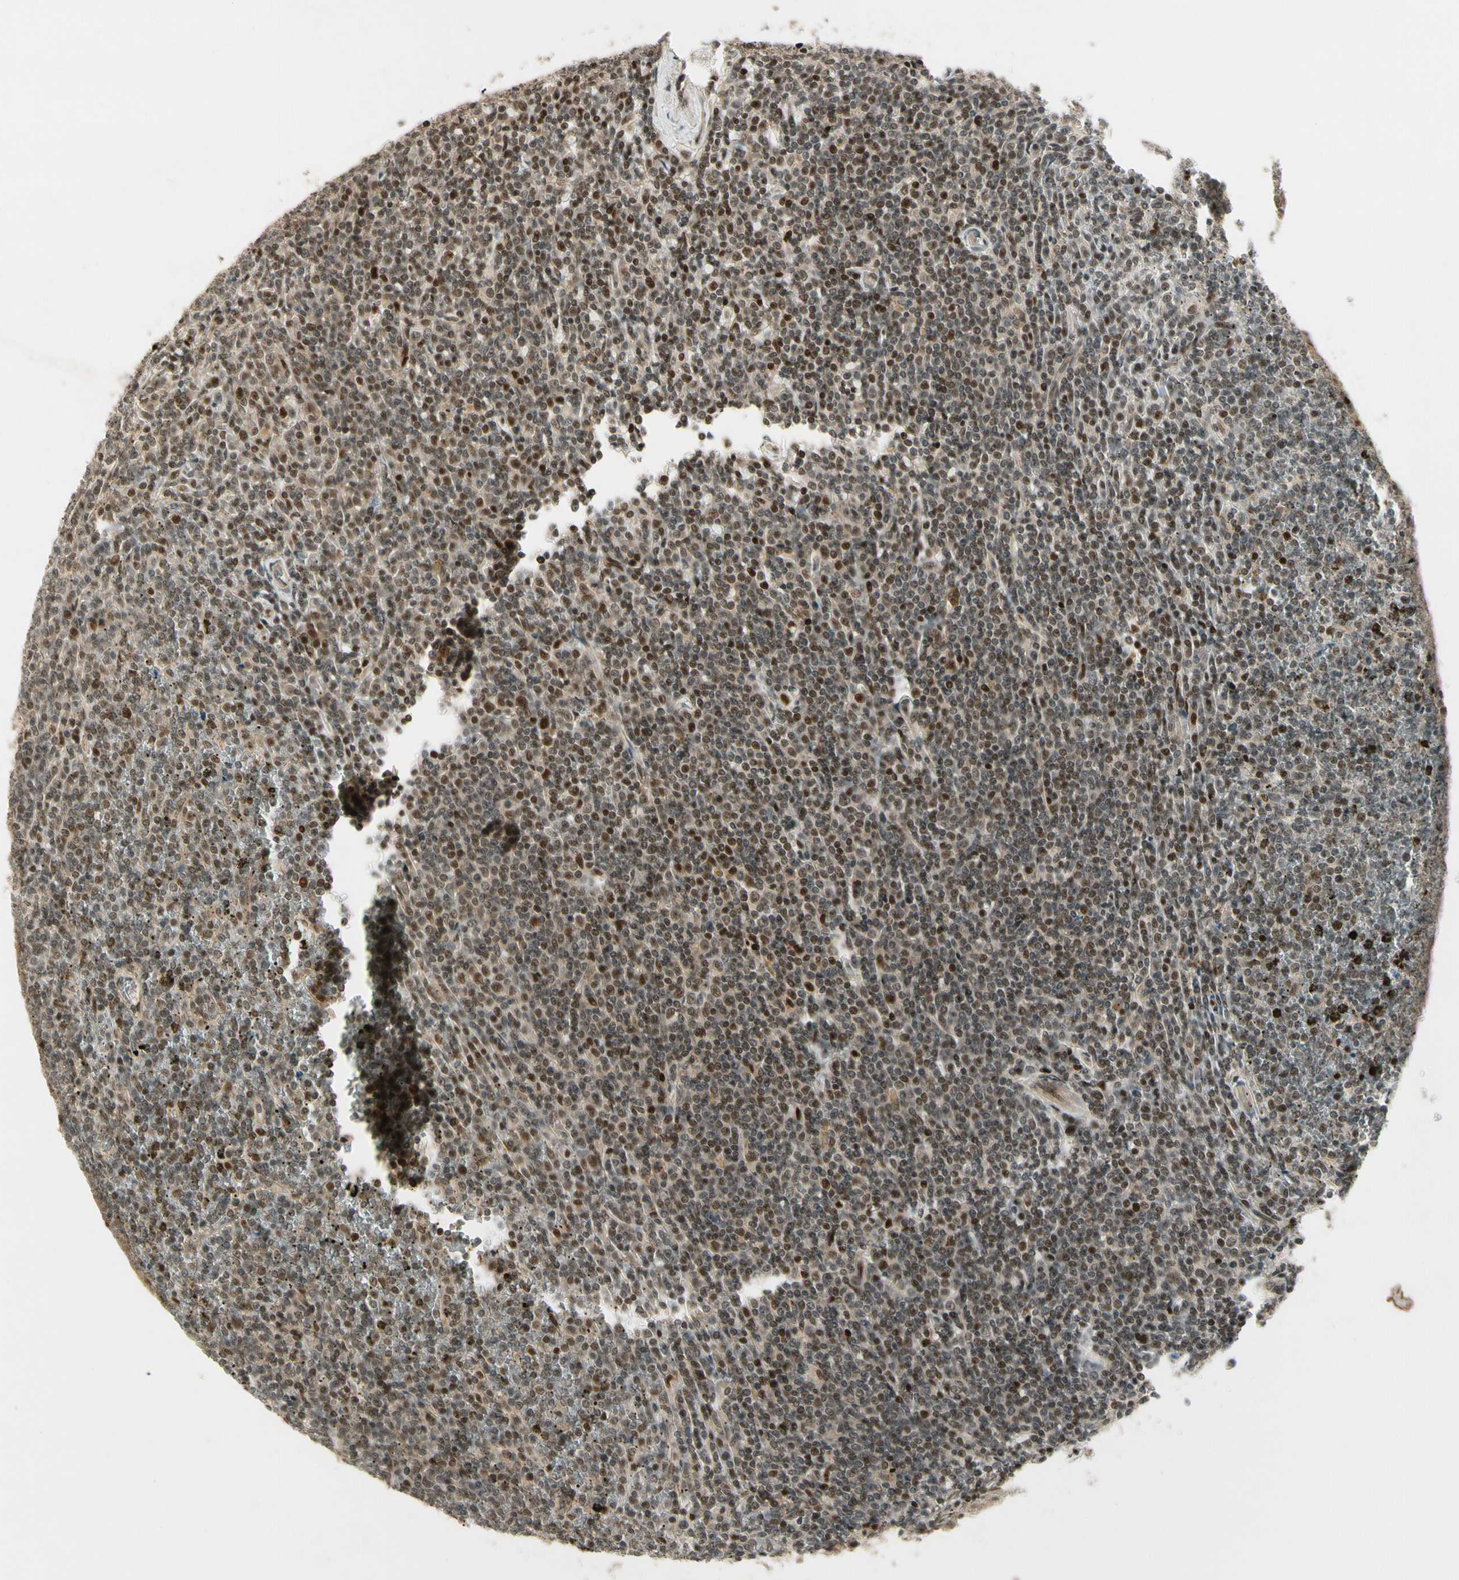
{"staining": {"intensity": "moderate", "quantity": "25%-75%", "location": "nuclear"}, "tissue": "lymphoma", "cell_type": "Tumor cells", "image_type": "cancer", "snomed": [{"axis": "morphology", "description": "Malignant lymphoma, non-Hodgkin's type, Low grade"}, {"axis": "topography", "description": "Spleen"}], "caption": "There is medium levels of moderate nuclear expression in tumor cells of lymphoma, as demonstrated by immunohistochemical staining (brown color).", "gene": "CDK11A", "patient": {"sex": "female", "age": 19}}